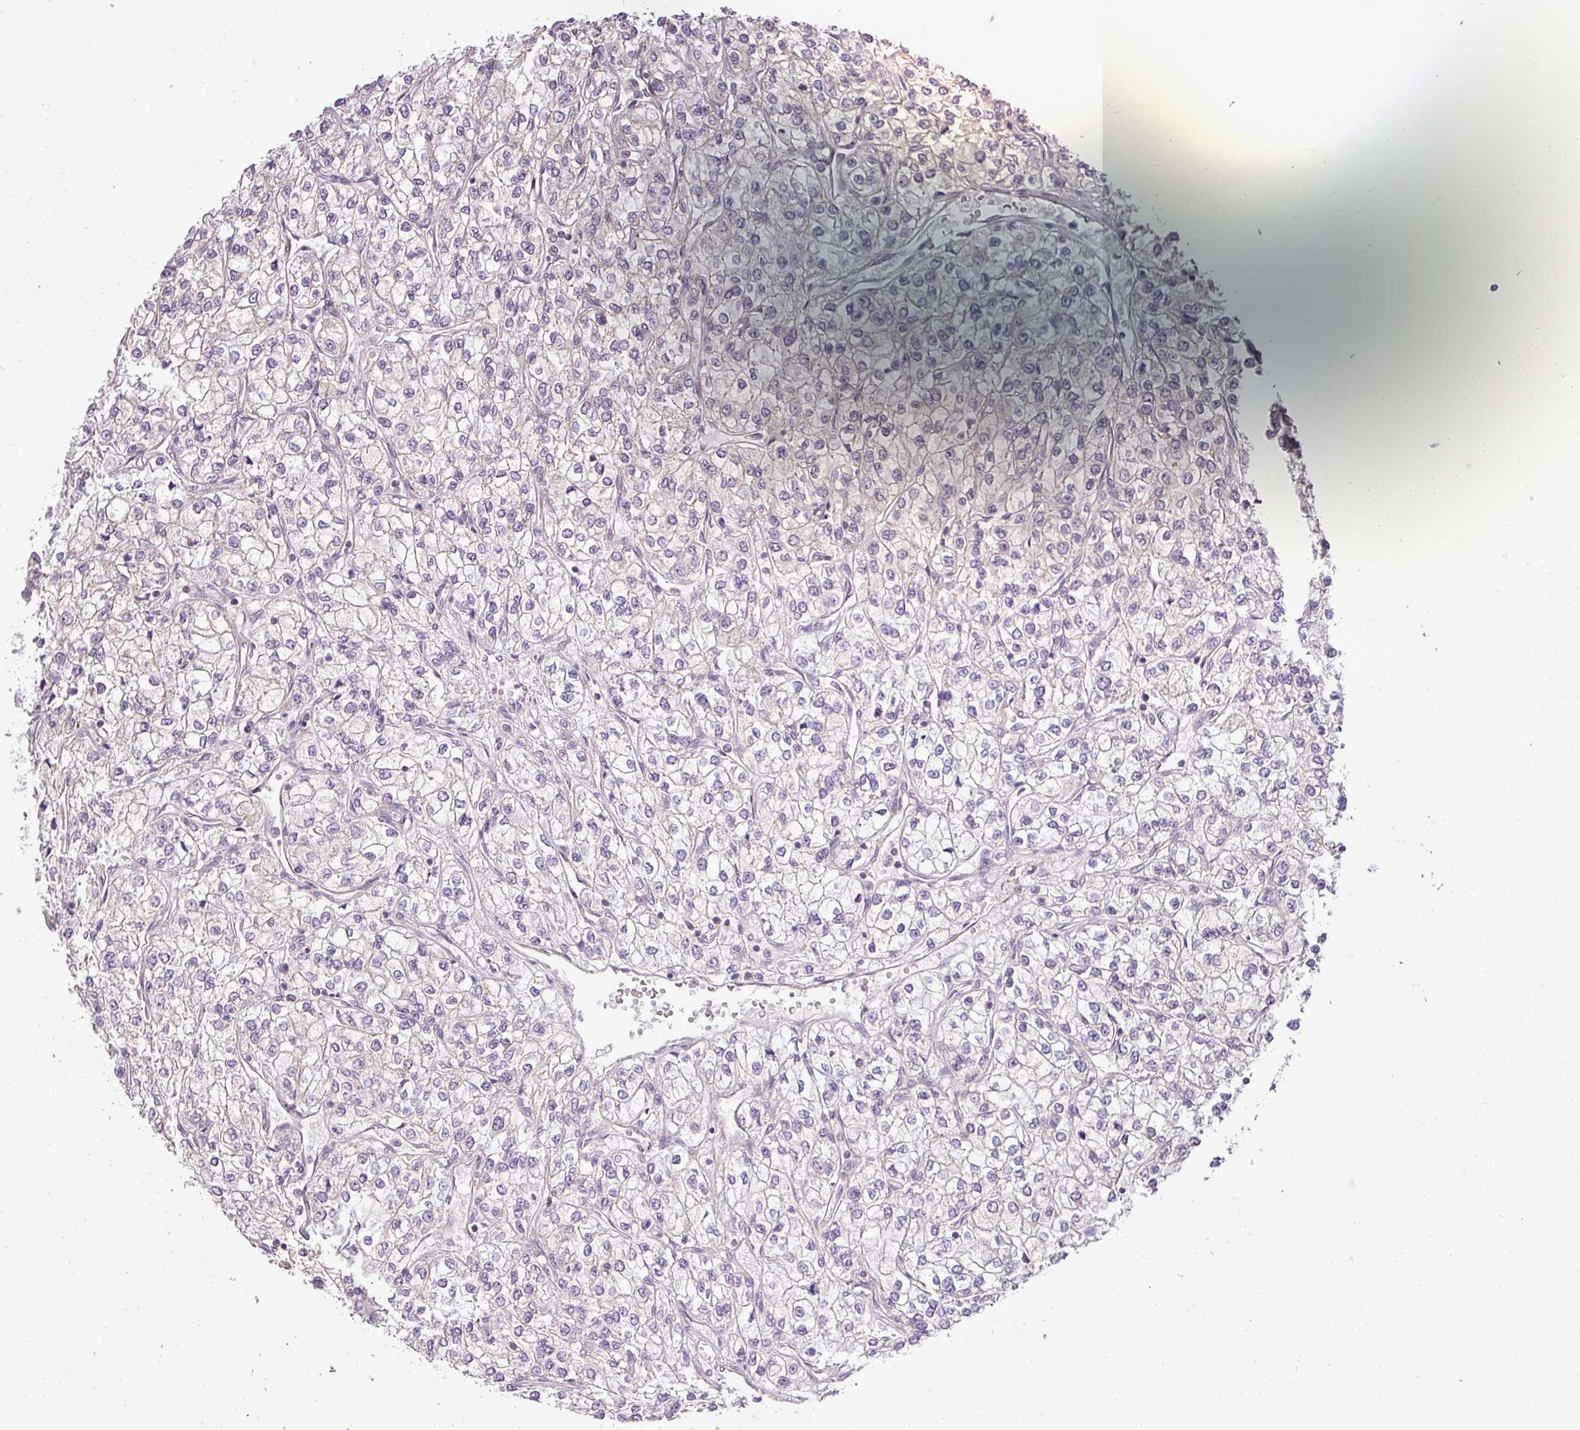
{"staining": {"intensity": "negative", "quantity": "none", "location": "none"}, "tissue": "renal cancer", "cell_type": "Tumor cells", "image_type": "cancer", "snomed": [{"axis": "morphology", "description": "Adenocarcinoma, NOS"}, {"axis": "topography", "description": "Kidney"}], "caption": "An image of renal cancer stained for a protein demonstrates no brown staining in tumor cells. (Immunohistochemistry (ihc), brightfield microscopy, high magnification).", "gene": "ZDHHC1", "patient": {"sex": "male", "age": 80}}